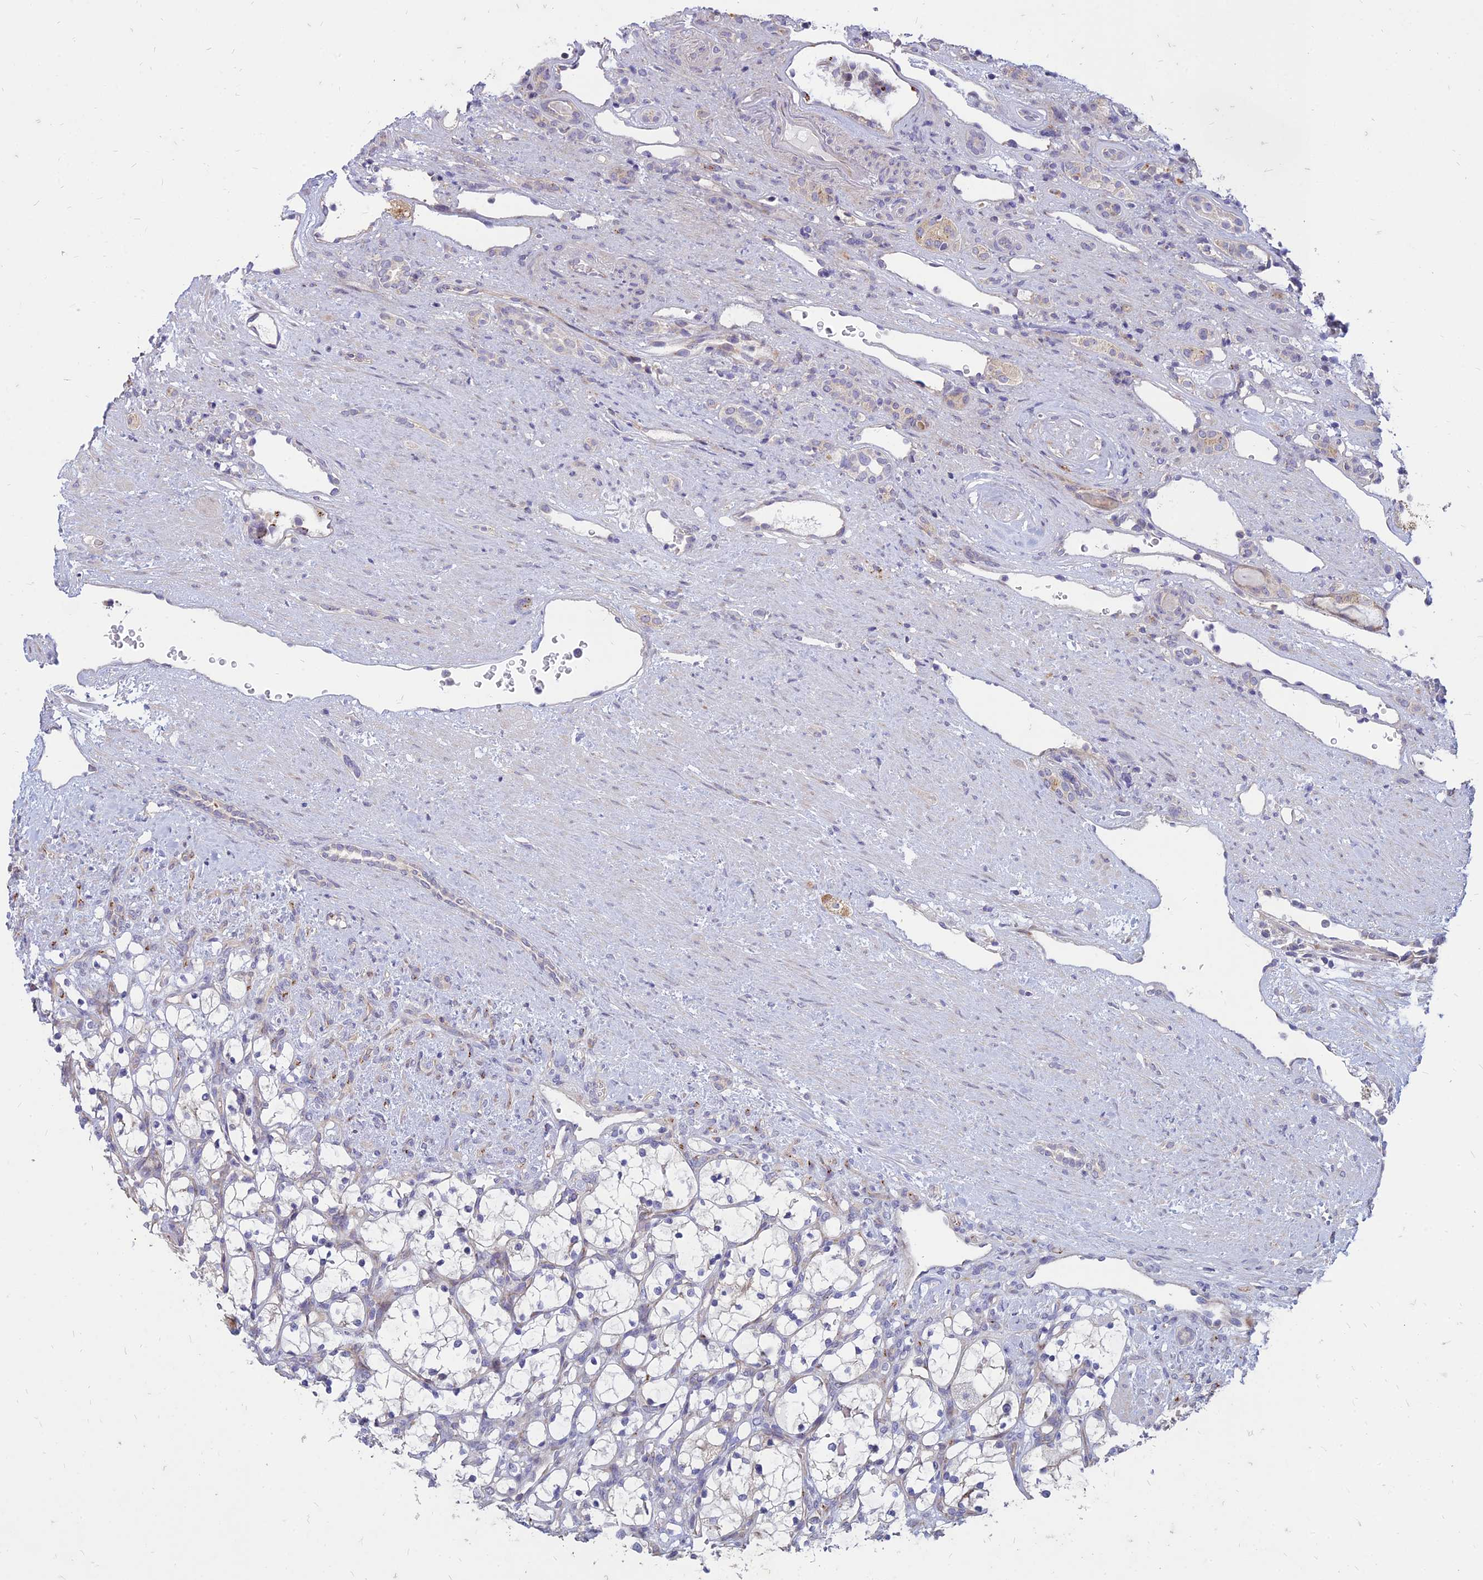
{"staining": {"intensity": "negative", "quantity": "none", "location": "none"}, "tissue": "renal cancer", "cell_type": "Tumor cells", "image_type": "cancer", "snomed": [{"axis": "morphology", "description": "Adenocarcinoma, NOS"}, {"axis": "topography", "description": "Kidney"}], "caption": "DAB immunohistochemical staining of human renal adenocarcinoma reveals no significant staining in tumor cells.", "gene": "ST3GAL6", "patient": {"sex": "female", "age": 69}}